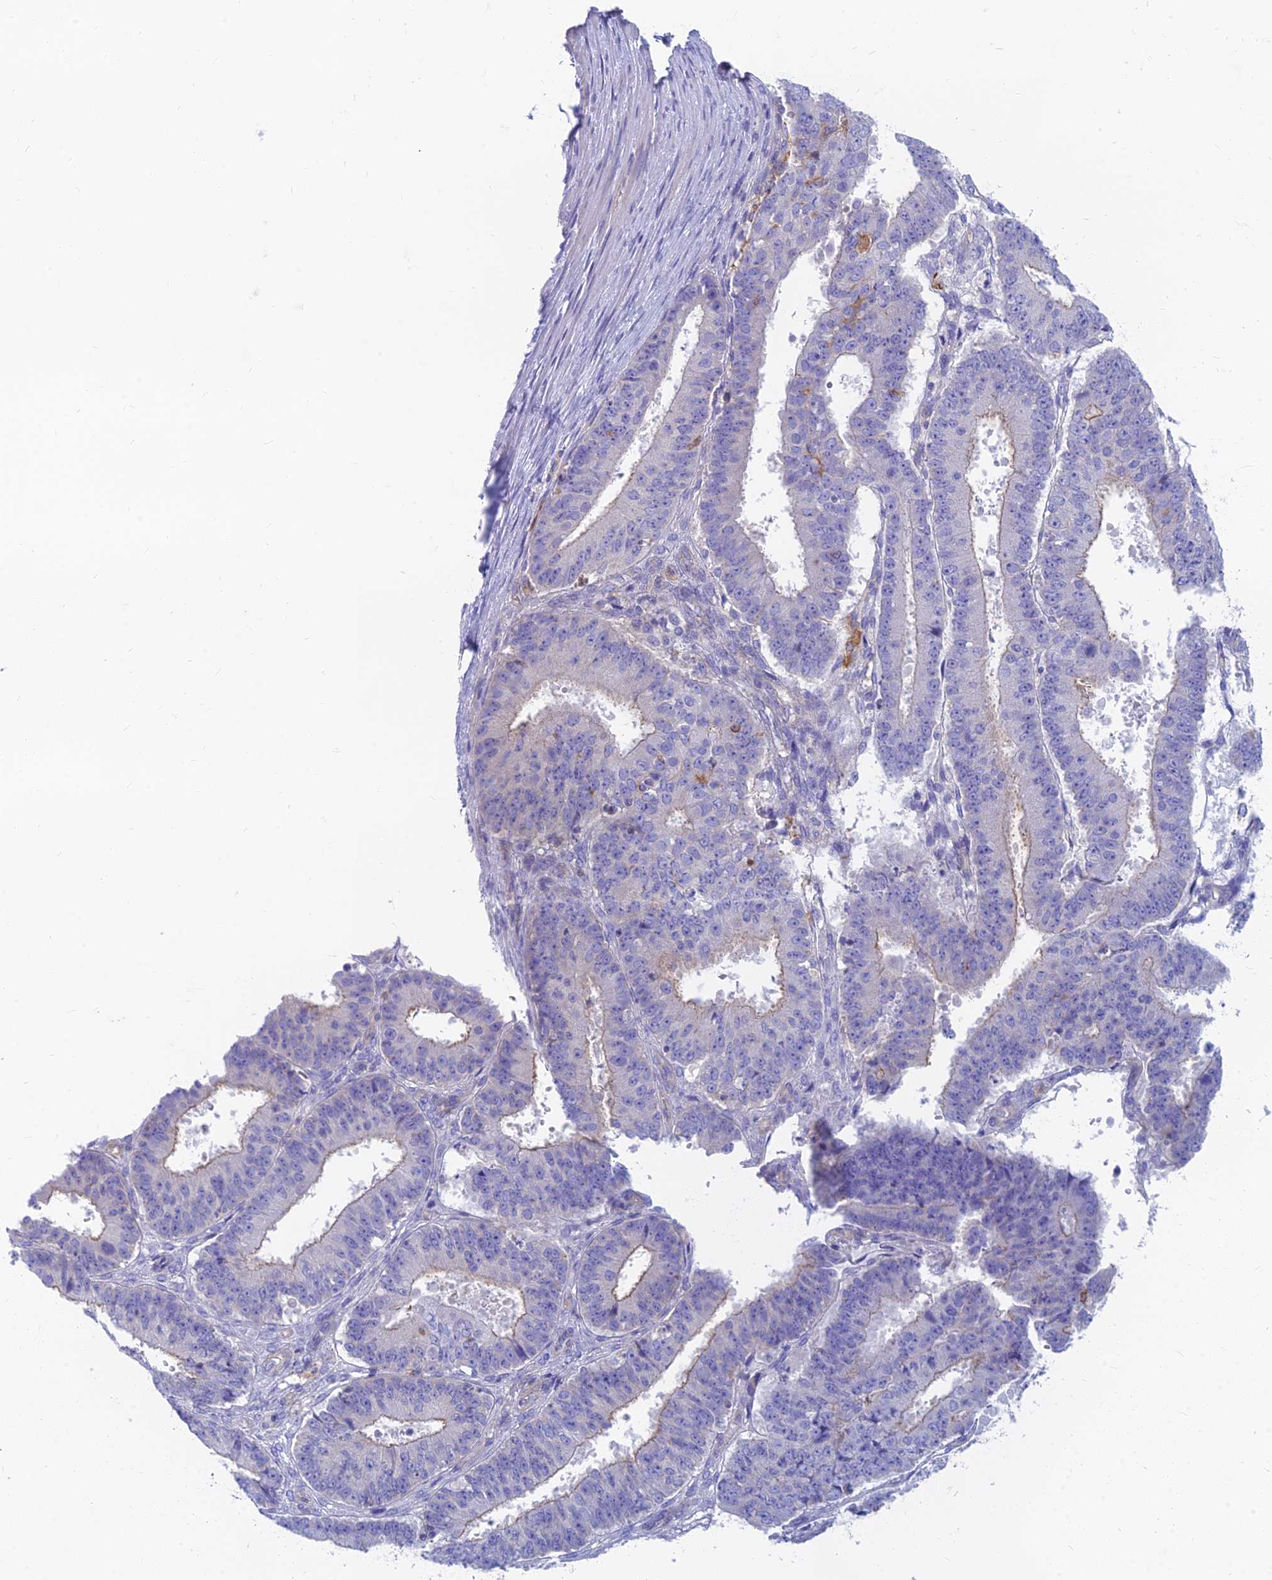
{"staining": {"intensity": "weak", "quantity": "<25%", "location": "cytoplasmic/membranous"}, "tissue": "ovarian cancer", "cell_type": "Tumor cells", "image_type": "cancer", "snomed": [{"axis": "morphology", "description": "Carcinoma, endometroid"}, {"axis": "topography", "description": "Appendix"}, {"axis": "topography", "description": "Ovary"}], "caption": "There is no significant expression in tumor cells of endometroid carcinoma (ovarian).", "gene": "STRN4", "patient": {"sex": "female", "age": 42}}